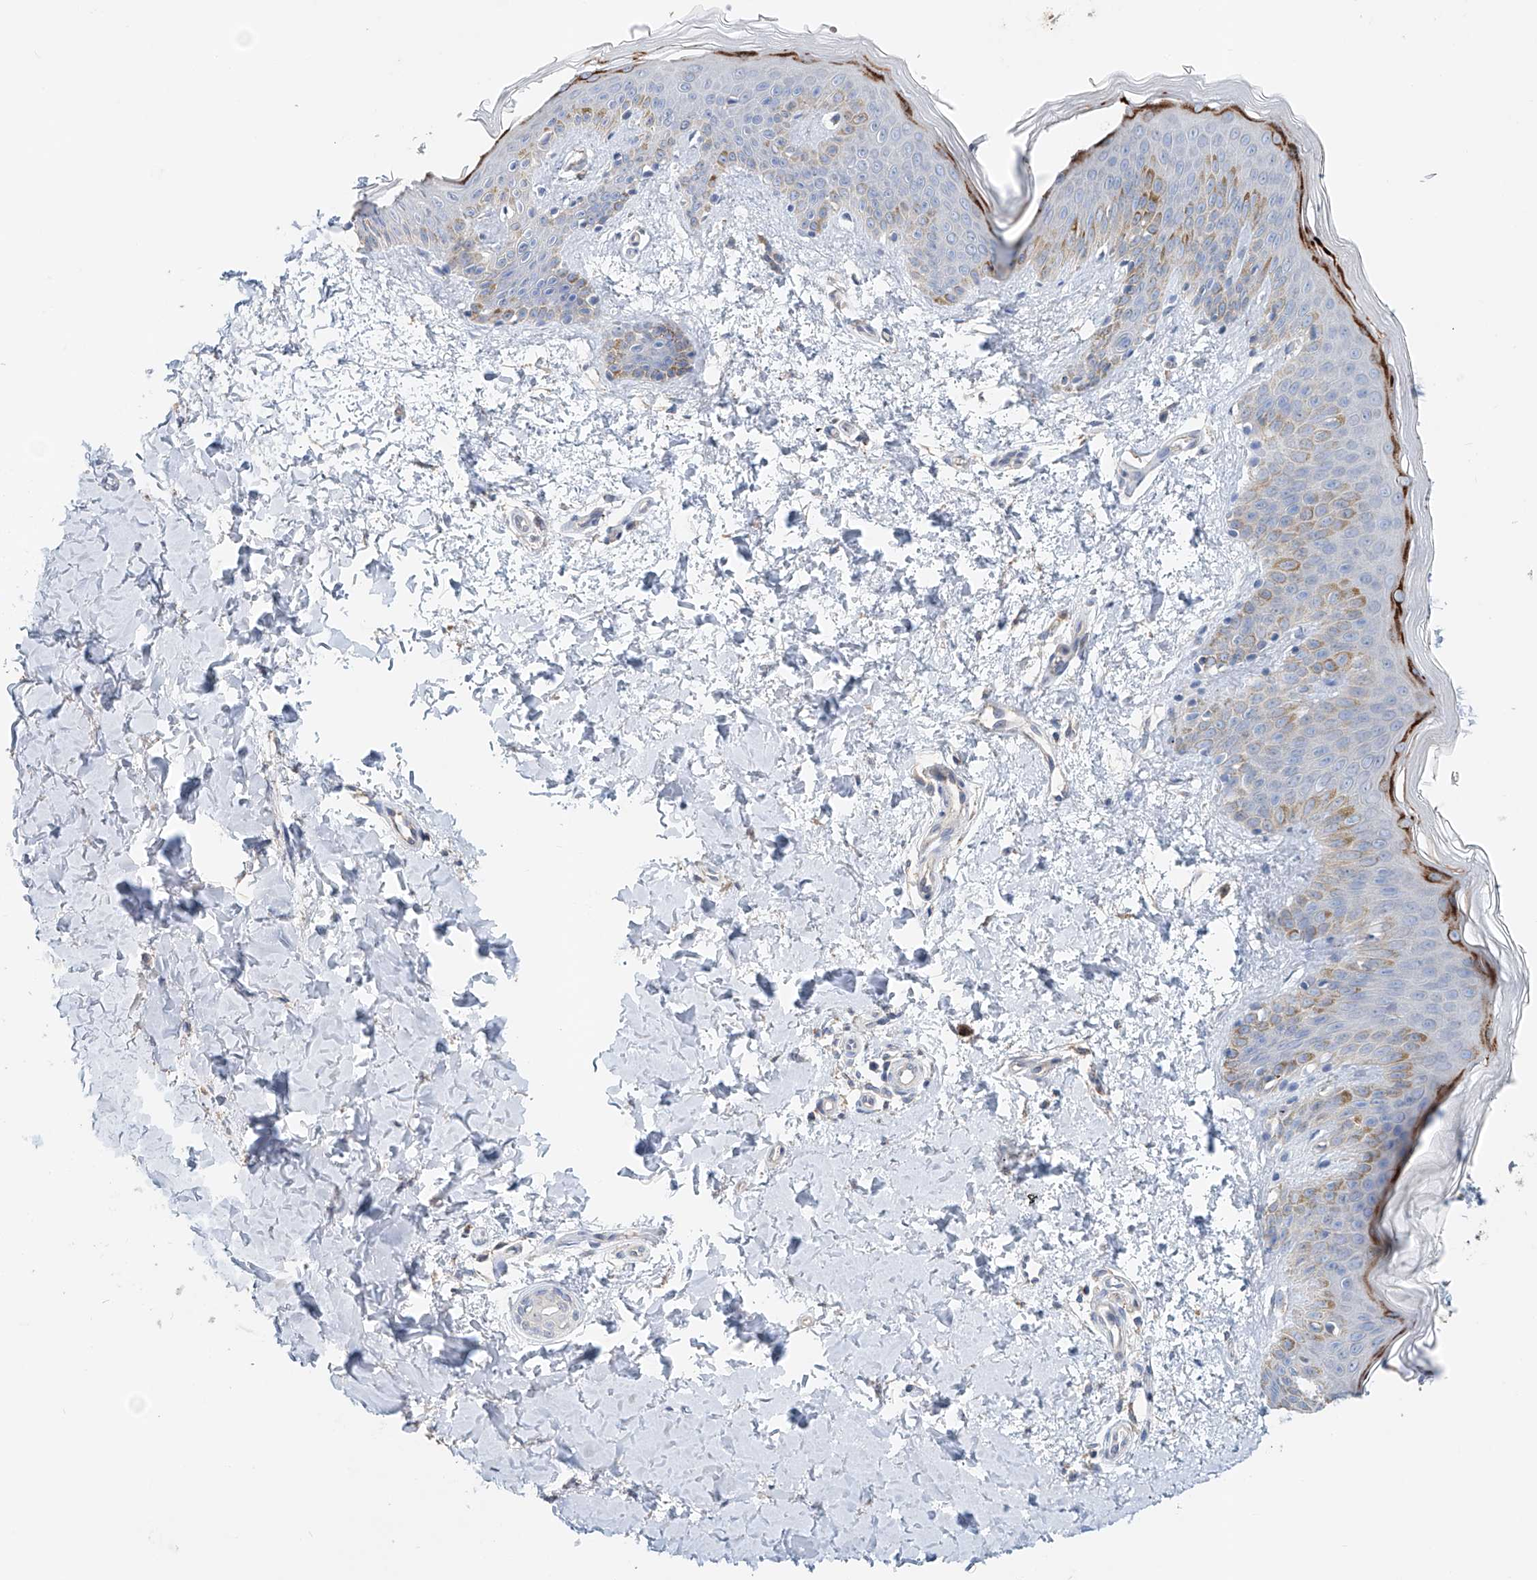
{"staining": {"intensity": "negative", "quantity": "none", "location": "none"}, "tissue": "skin", "cell_type": "Fibroblasts", "image_type": "normal", "snomed": [{"axis": "morphology", "description": "Normal tissue, NOS"}, {"axis": "morphology", "description": "Neoplasm, benign, NOS"}, {"axis": "topography", "description": "Skin"}, {"axis": "topography", "description": "Soft tissue"}], "caption": "Fibroblasts show no significant staining in unremarkable skin.", "gene": "TRIM47", "patient": {"sex": "male", "age": 26}}